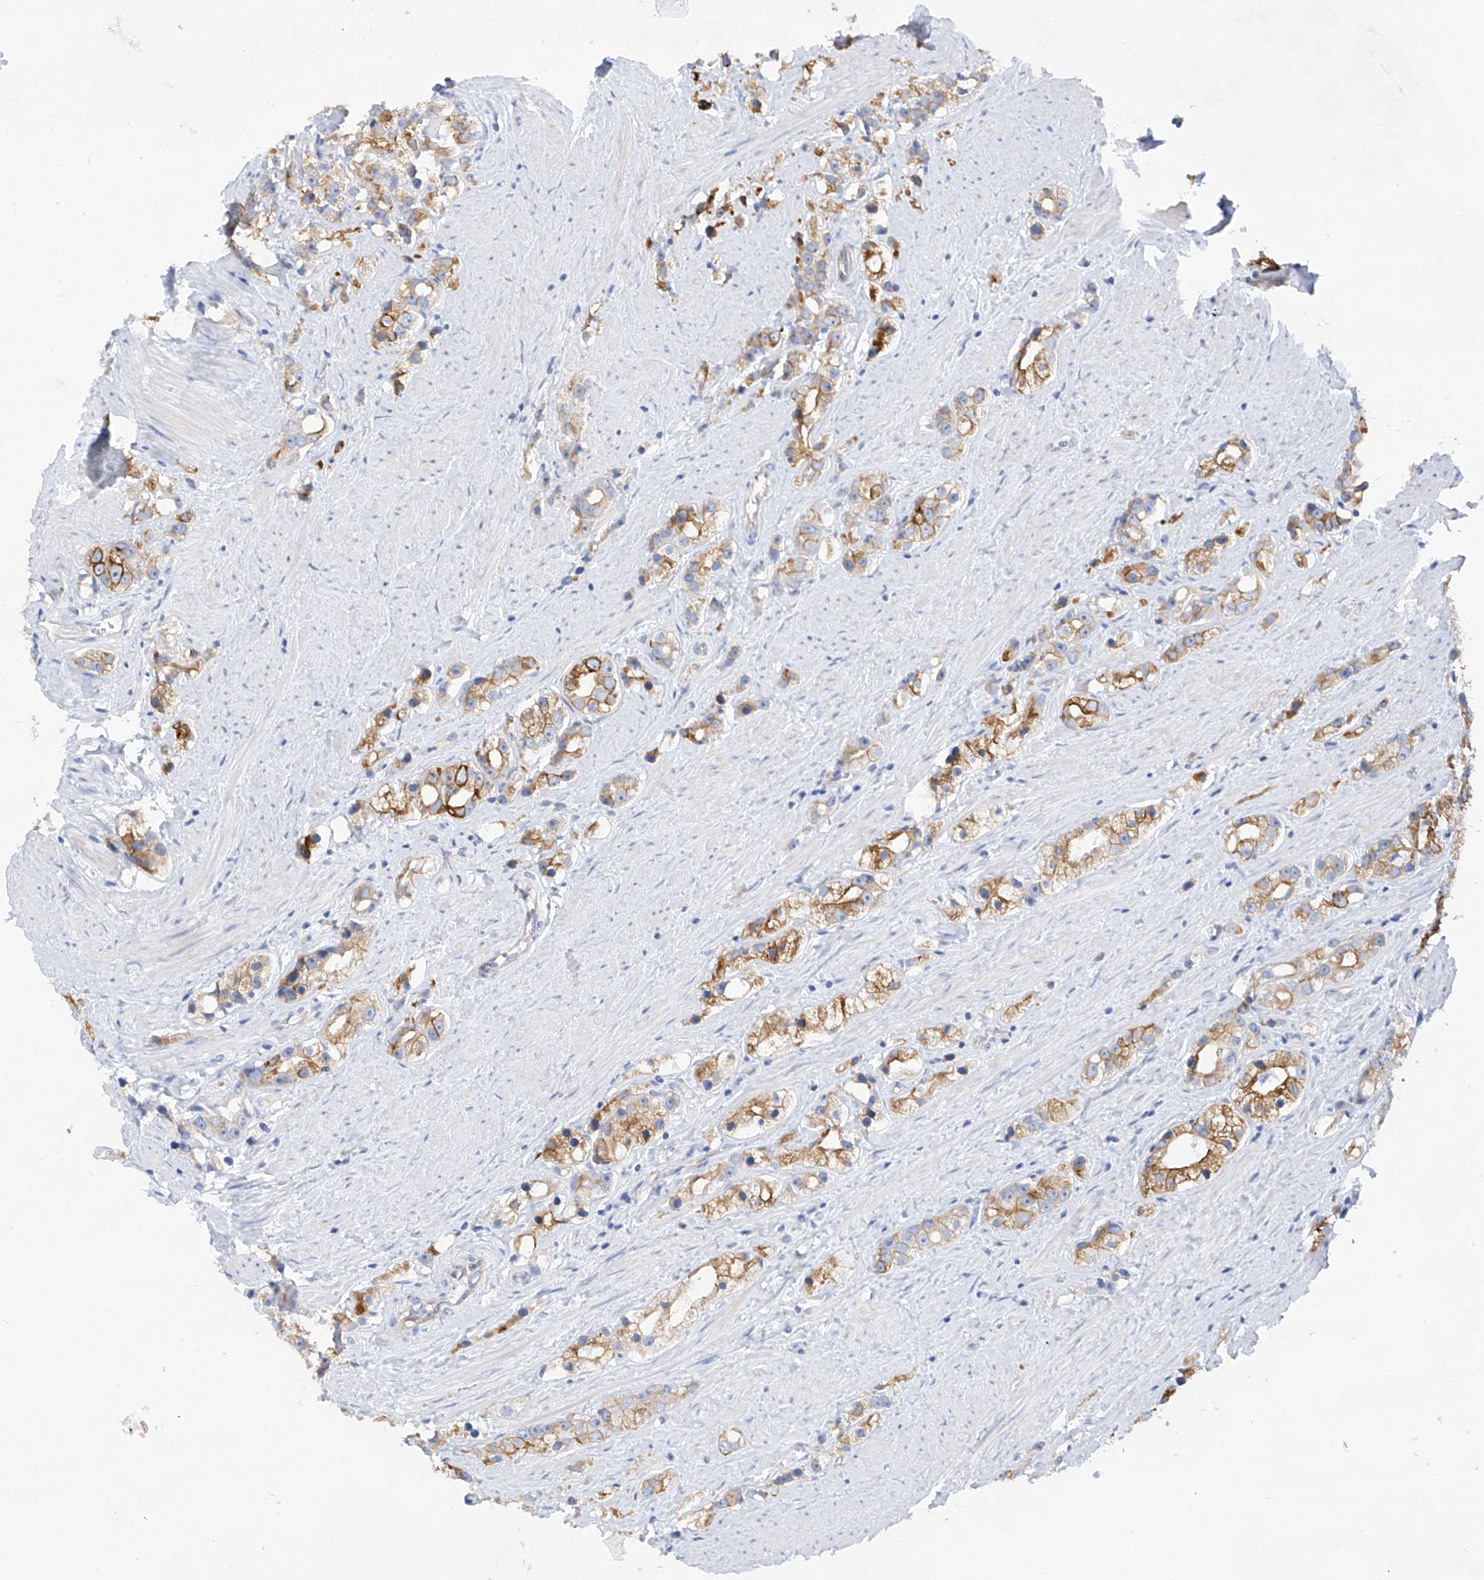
{"staining": {"intensity": "moderate", "quantity": "25%-75%", "location": "cytoplasmic/membranous"}, "tissue": "prostate cancer", "cell_type": "Tumor cells", "image_type": "cancer", "snomed": [{"axis": "morphology", "description": "Adenocarcinoma, NOS"}, {"axis": "topography", "description": "Prostate"}], "caption": "Immunohistochemistry (IHC) of prostate adenocarcinoma shows medium levels of moderate cytoplasmic/membranous expression in approximately 25%-75% of tumor cells.", "gene": "PIK3C2B", "patient": {"sex": "male", "age": 79}}